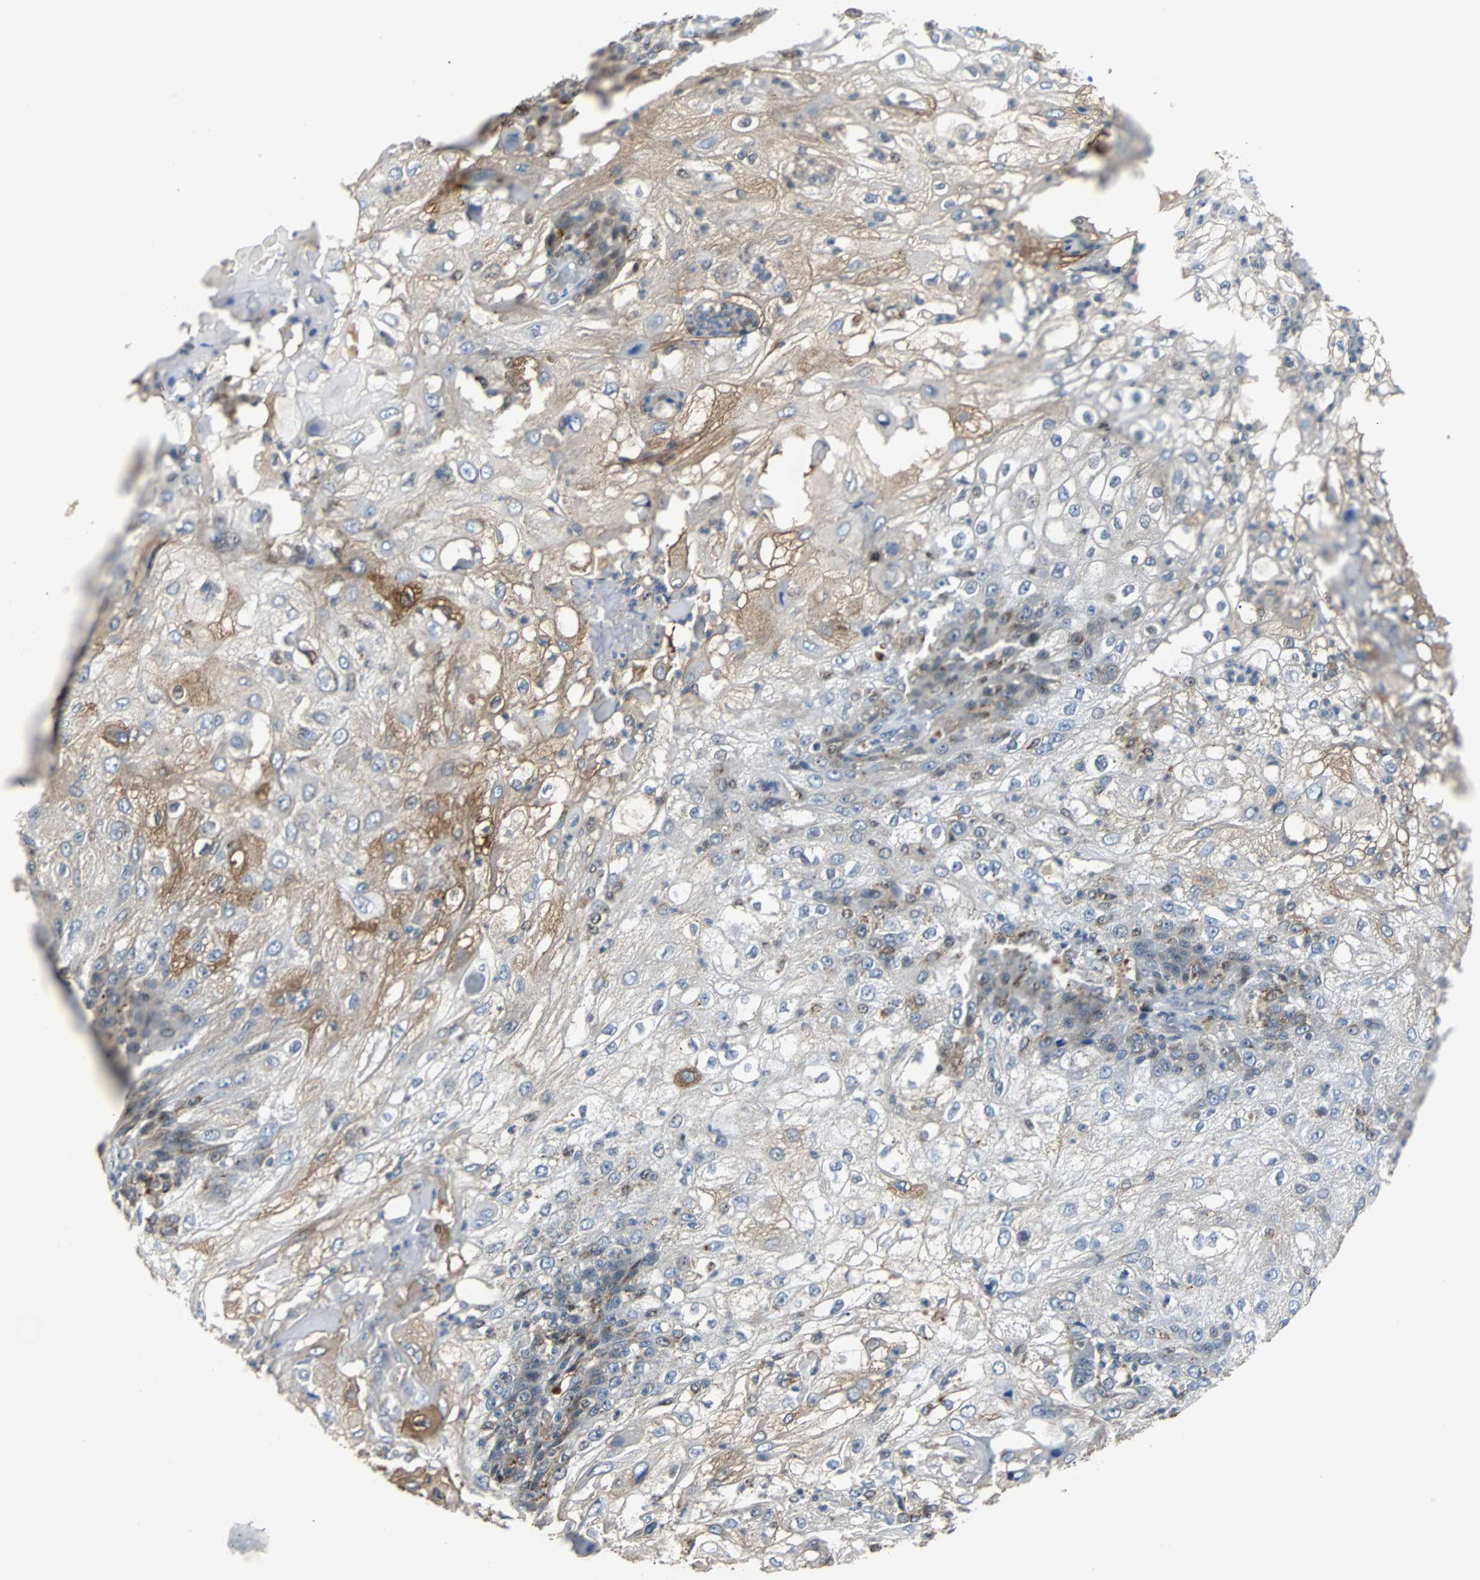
{"staining": {"intensity": "moderate", "quantity": "25%-75%", "location": "cytoplasmic/membranous"}, "tissue": "skin cancer", "cell_type": "Tumor cells", "image_type": "cancer", "snomed": [{"axis": "morphology", "description": "Normal tissue, NOS"}, {"axis": "morphology", "description": "Squamous cell carcinoma, NOS"}, {"axis": "topography", "description": "Skin"}], "caption": "A brown stain shows moderate cytoplasmic/membranous staining of a protein in skin cancer (squamous cell carcinoma) tumor cells.", "gene": "HLX", "patient": {"sex": "female", "age": 83}}